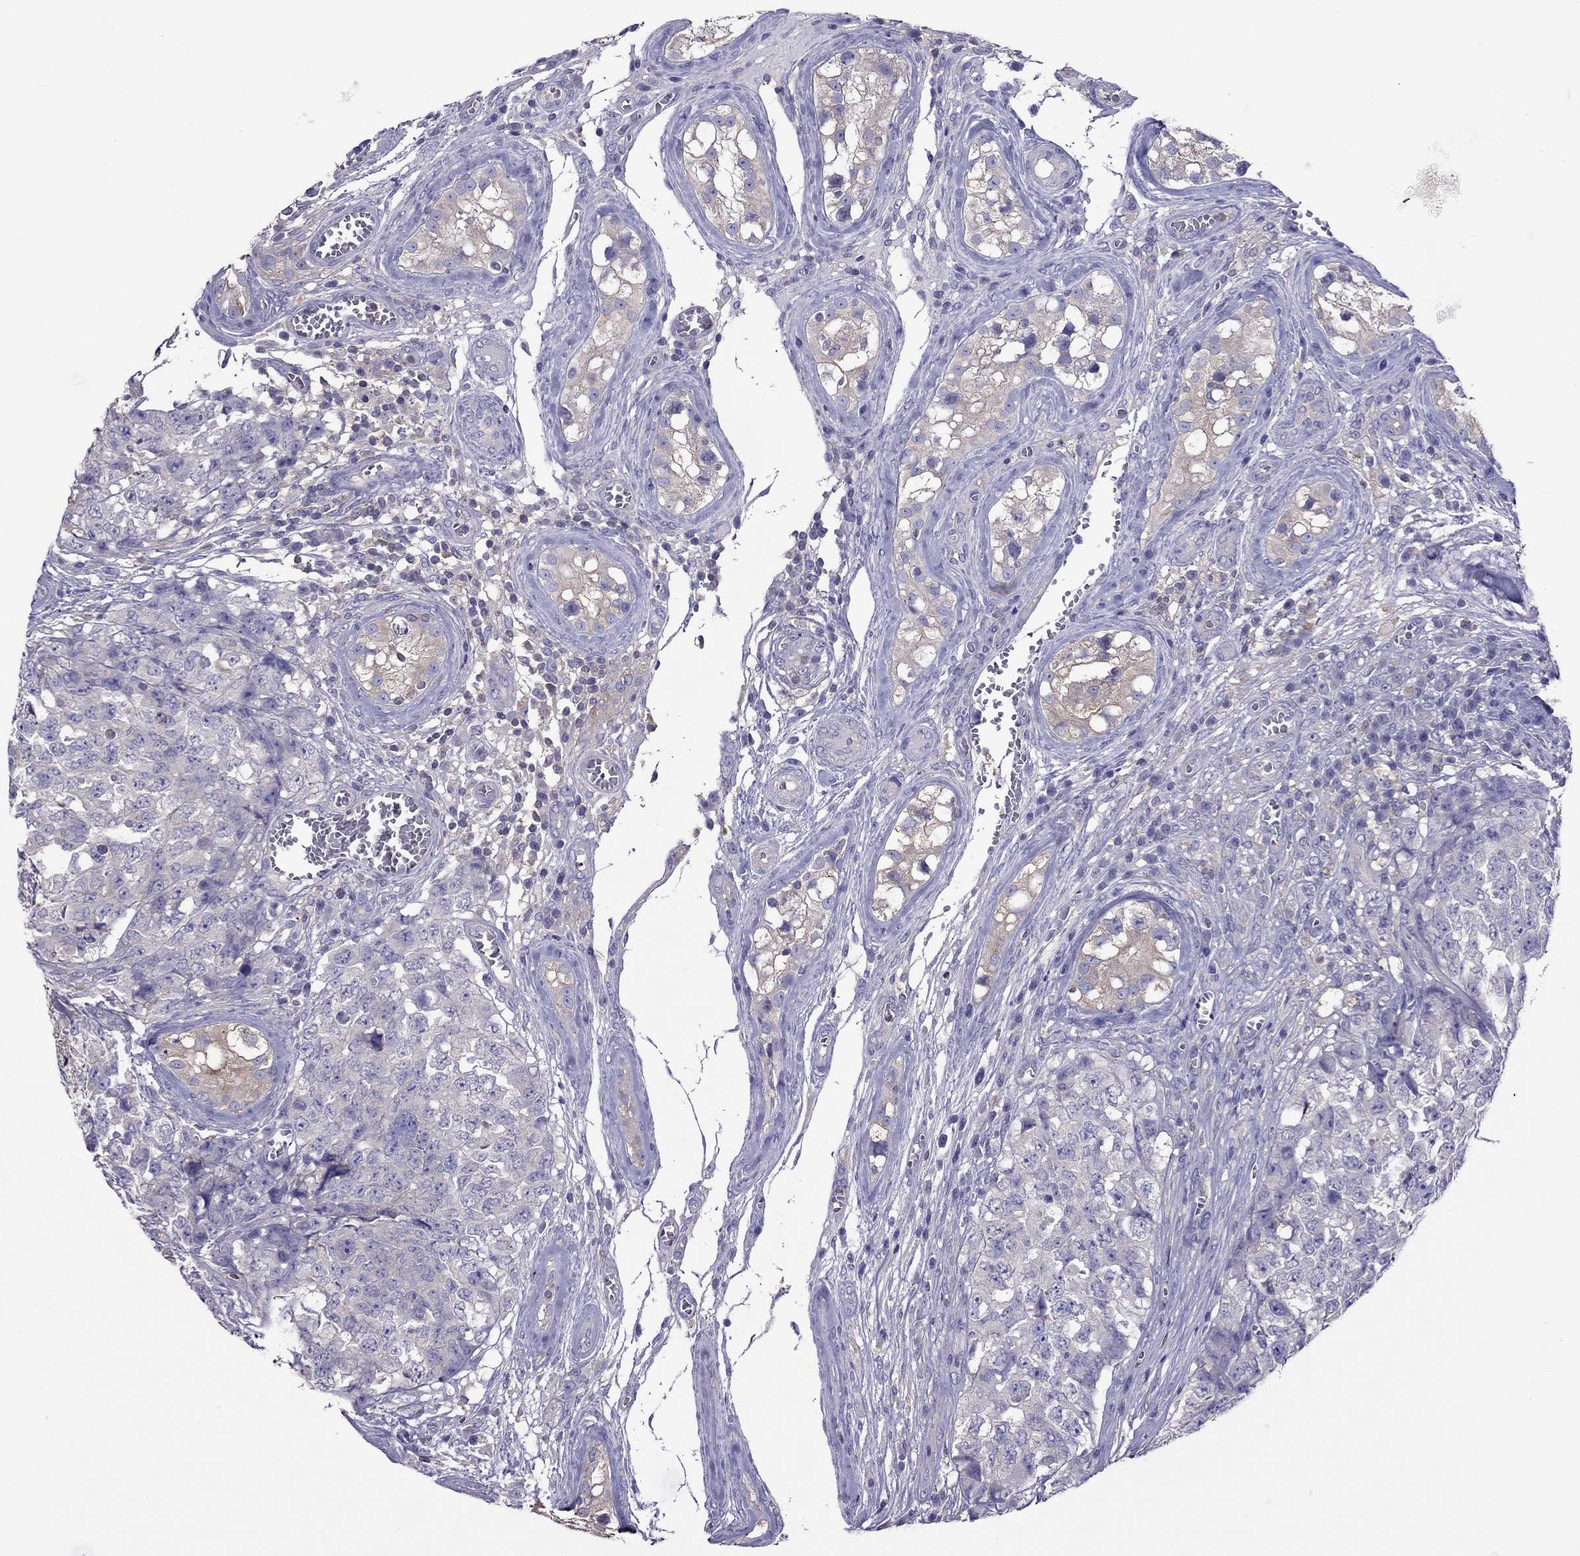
{"staining": {"intensity": "negative", "quantity": "none", "location": "none"}, "tissue": "testis cancer", "cell_type": "Tumor cells", "image_type": "cancer", "snomed": [{"axis": "morphology", "description": "Carcinoma, Embryonal, NOS"}, {"axis": "topography", "description": "Testis"}], "caption": "Image shows no significant protein positivity in tumor cells of testis embryonal carcinoma. (Immunohistochemistry, brightfield microscopy, high magnification).", "gene": "TEX22", "patient": {"sex": "male", "age": 23}}